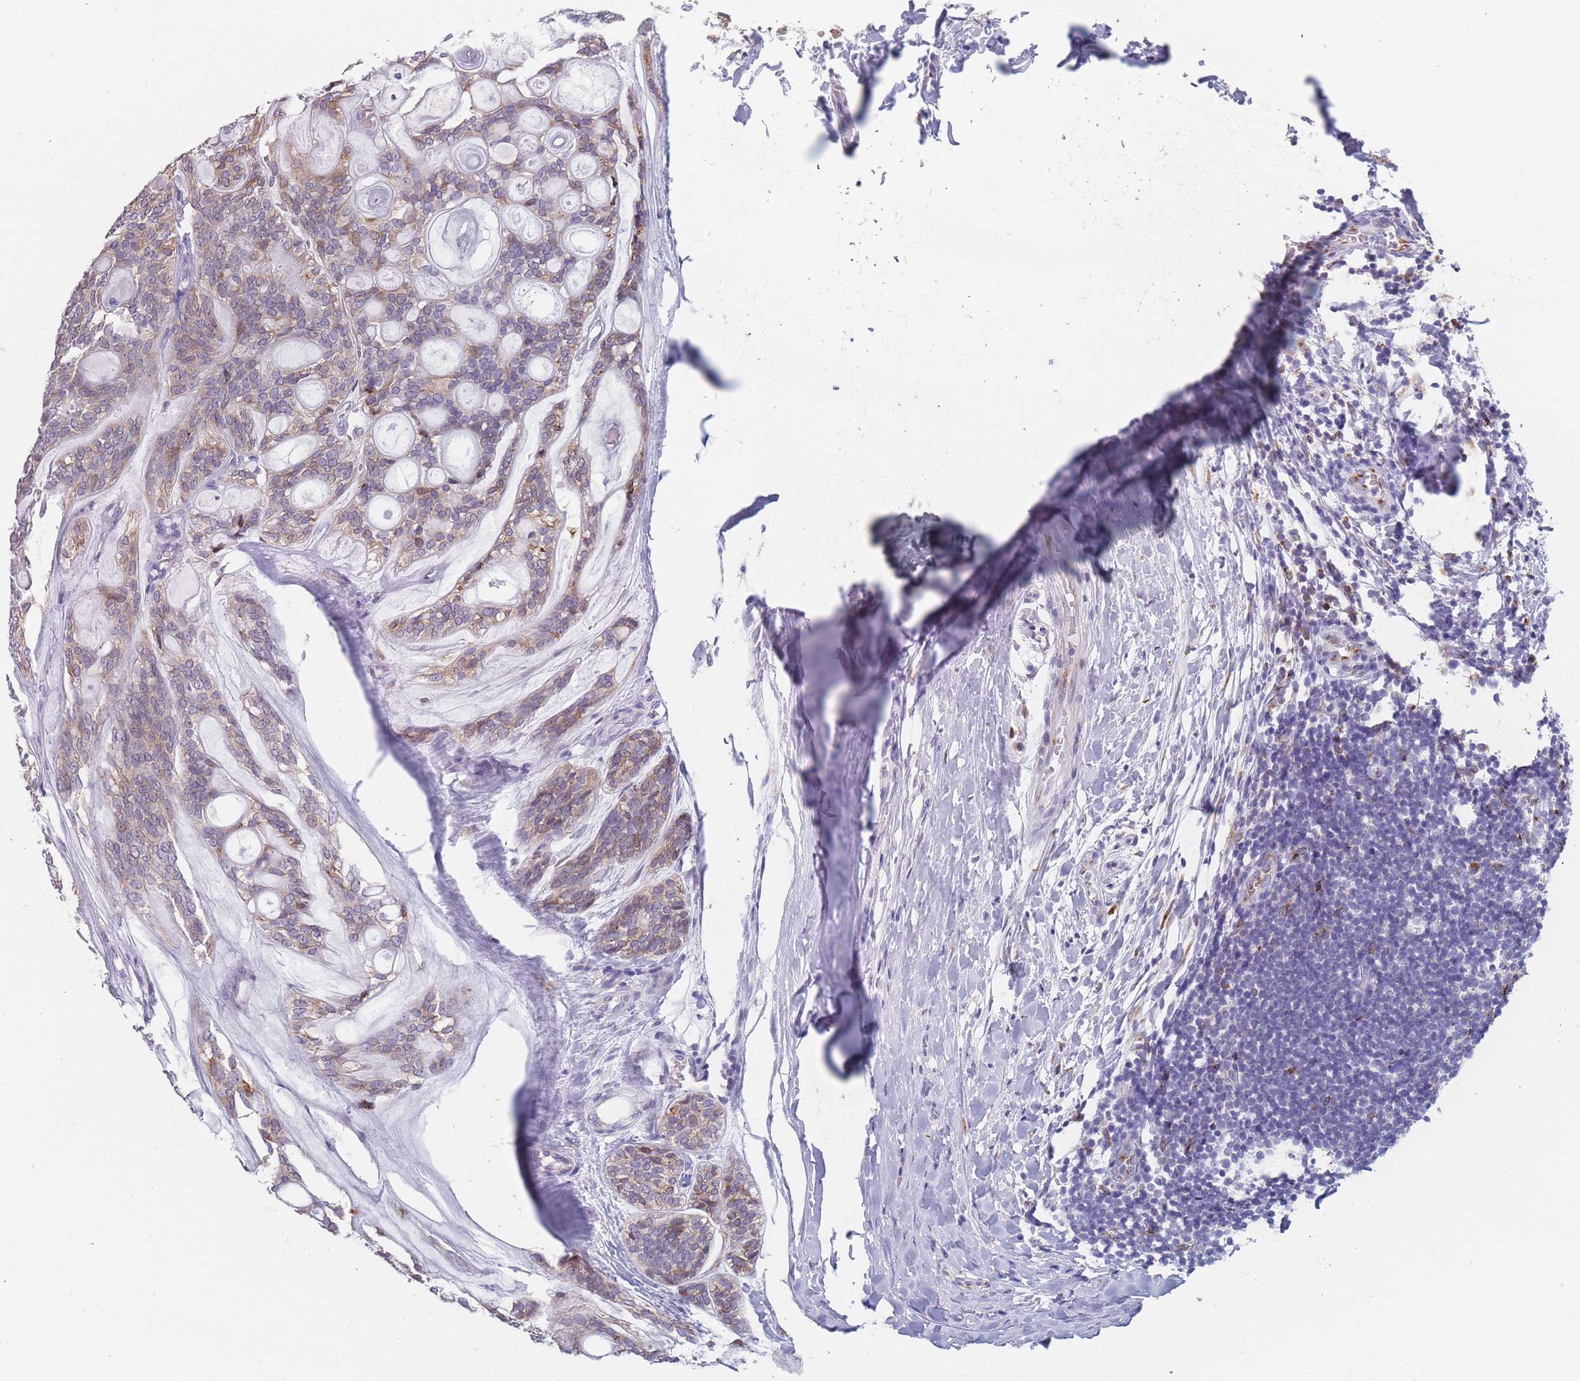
{"staining": {"intensity": "weak", "quantity": "25%-75%", "location": "cytoplasmic/membranous"}, "tissue": "head and neck cancer", "cell_type": "Tumor cells", "image_type": "cancer", "snomed": [{"axis": "morphology", "description": "Adenocarcinoma, NOS"}, {"axis": "topography", "description": "Head-Neck"}], "caption": "Head and neck cancer tissue demonstrates weak cytoplasmic/membranous expression in approximately 25%-75% of tumor cells, visualized by immunohistochemistry.", "gene": "TMED10", "patient": {"sex": "male", "age": 66}}